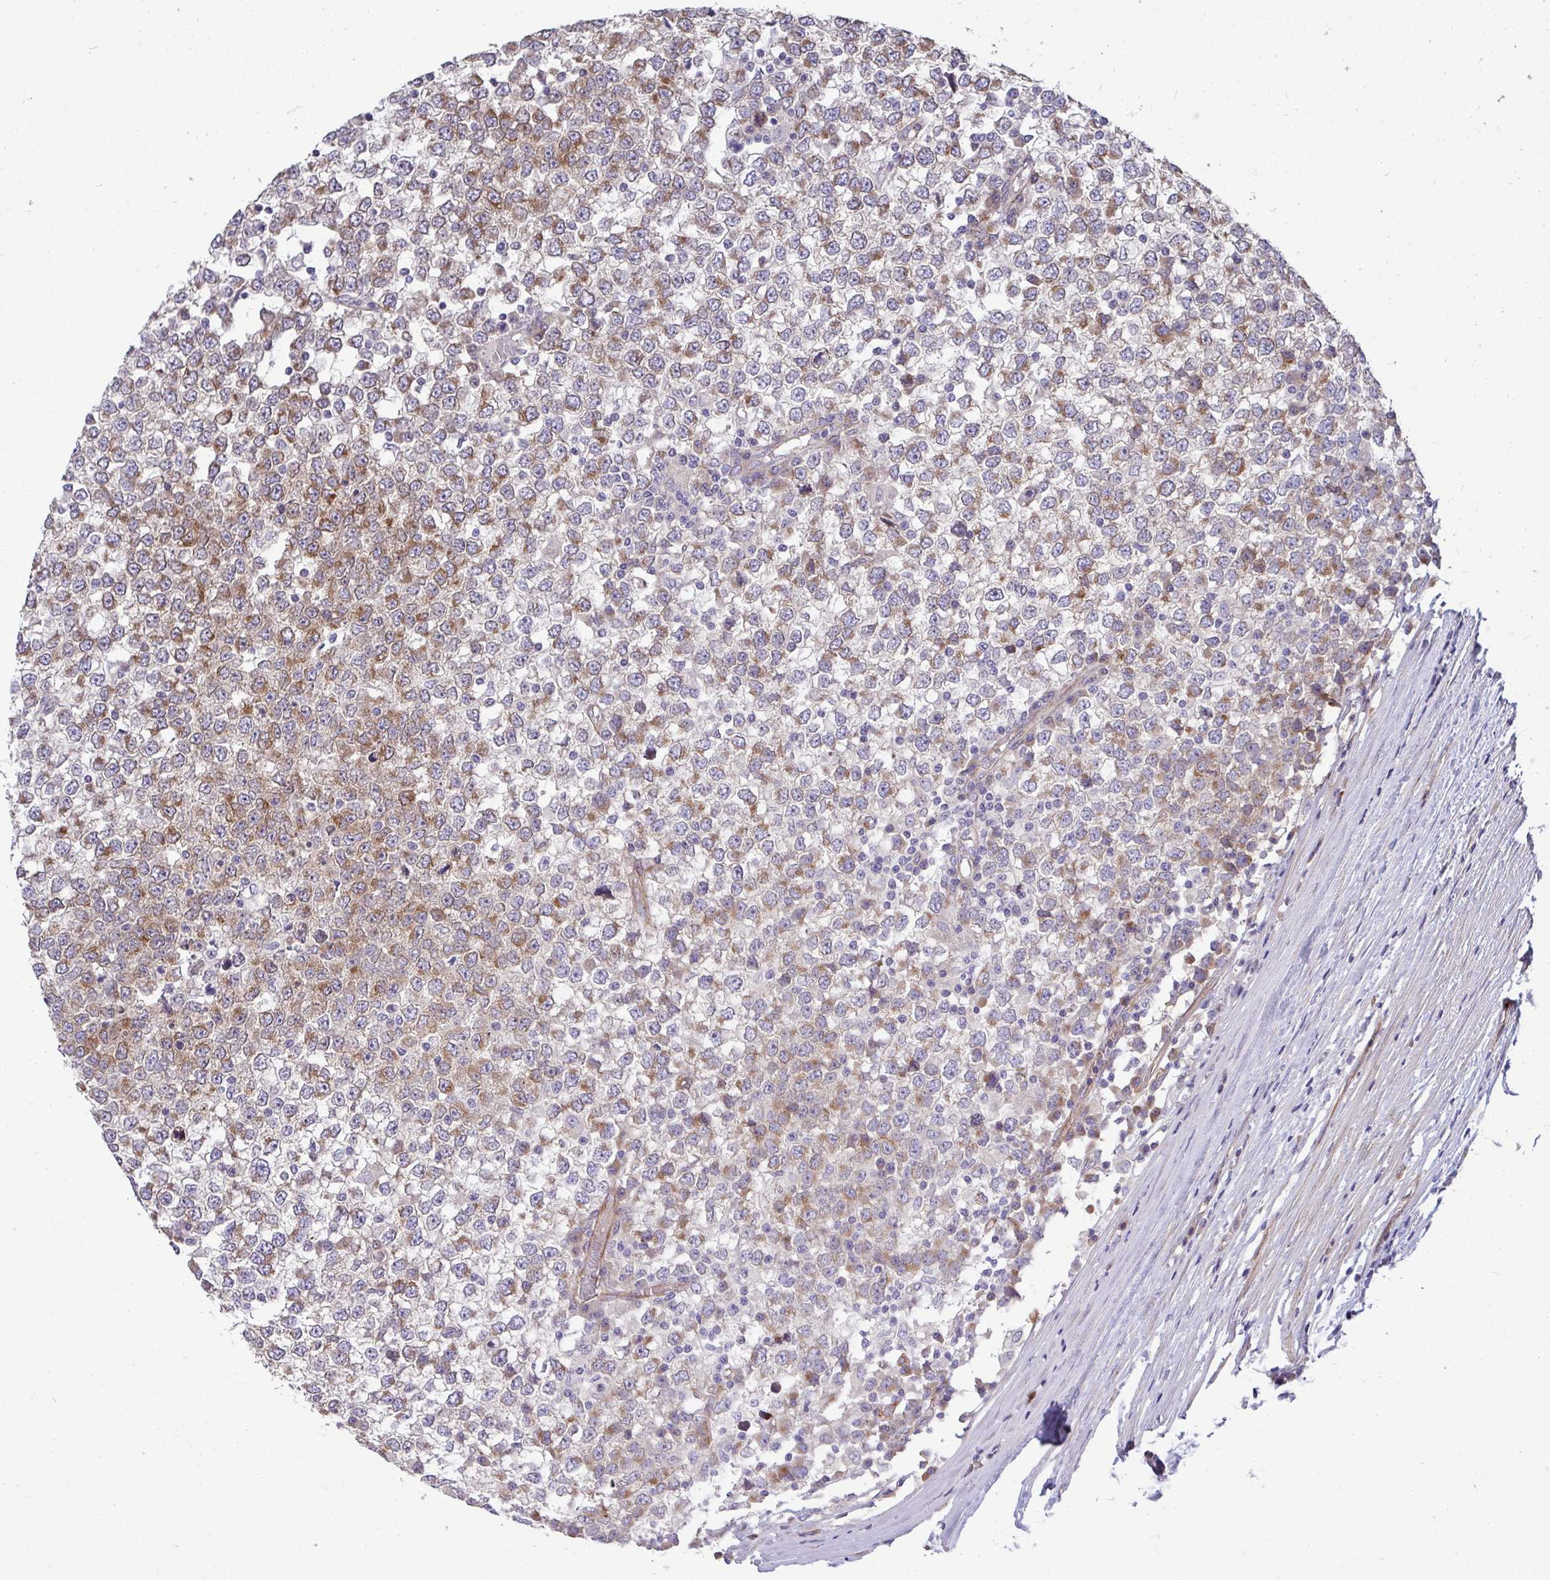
{"staining": {"intensity": "moderate", "quantity": "25%-75%", "location": "cytoplasmic/membranous"}, "tissue": "testis cancer", "cell_type": "Tumor cells", "image_type": "cancer", "snomed": [{"axis": "morphology", "description": "Seminoma, NOS"}, {"axis": "topography", "description": "Testis"}], "caption": "Immunohistochemistry (IHC) of human testis cancer shows medium levels of moderate cytoplasmic/membranous positivity in approximately 25%-75% of tumor cells. The staining is performed using DAB brown chromogen to label protein expression. The nuclei are counter-stained blue using hematoxylin.", "gene": "SH2D1B", "patient": {"sex": "male", "age": 65}}